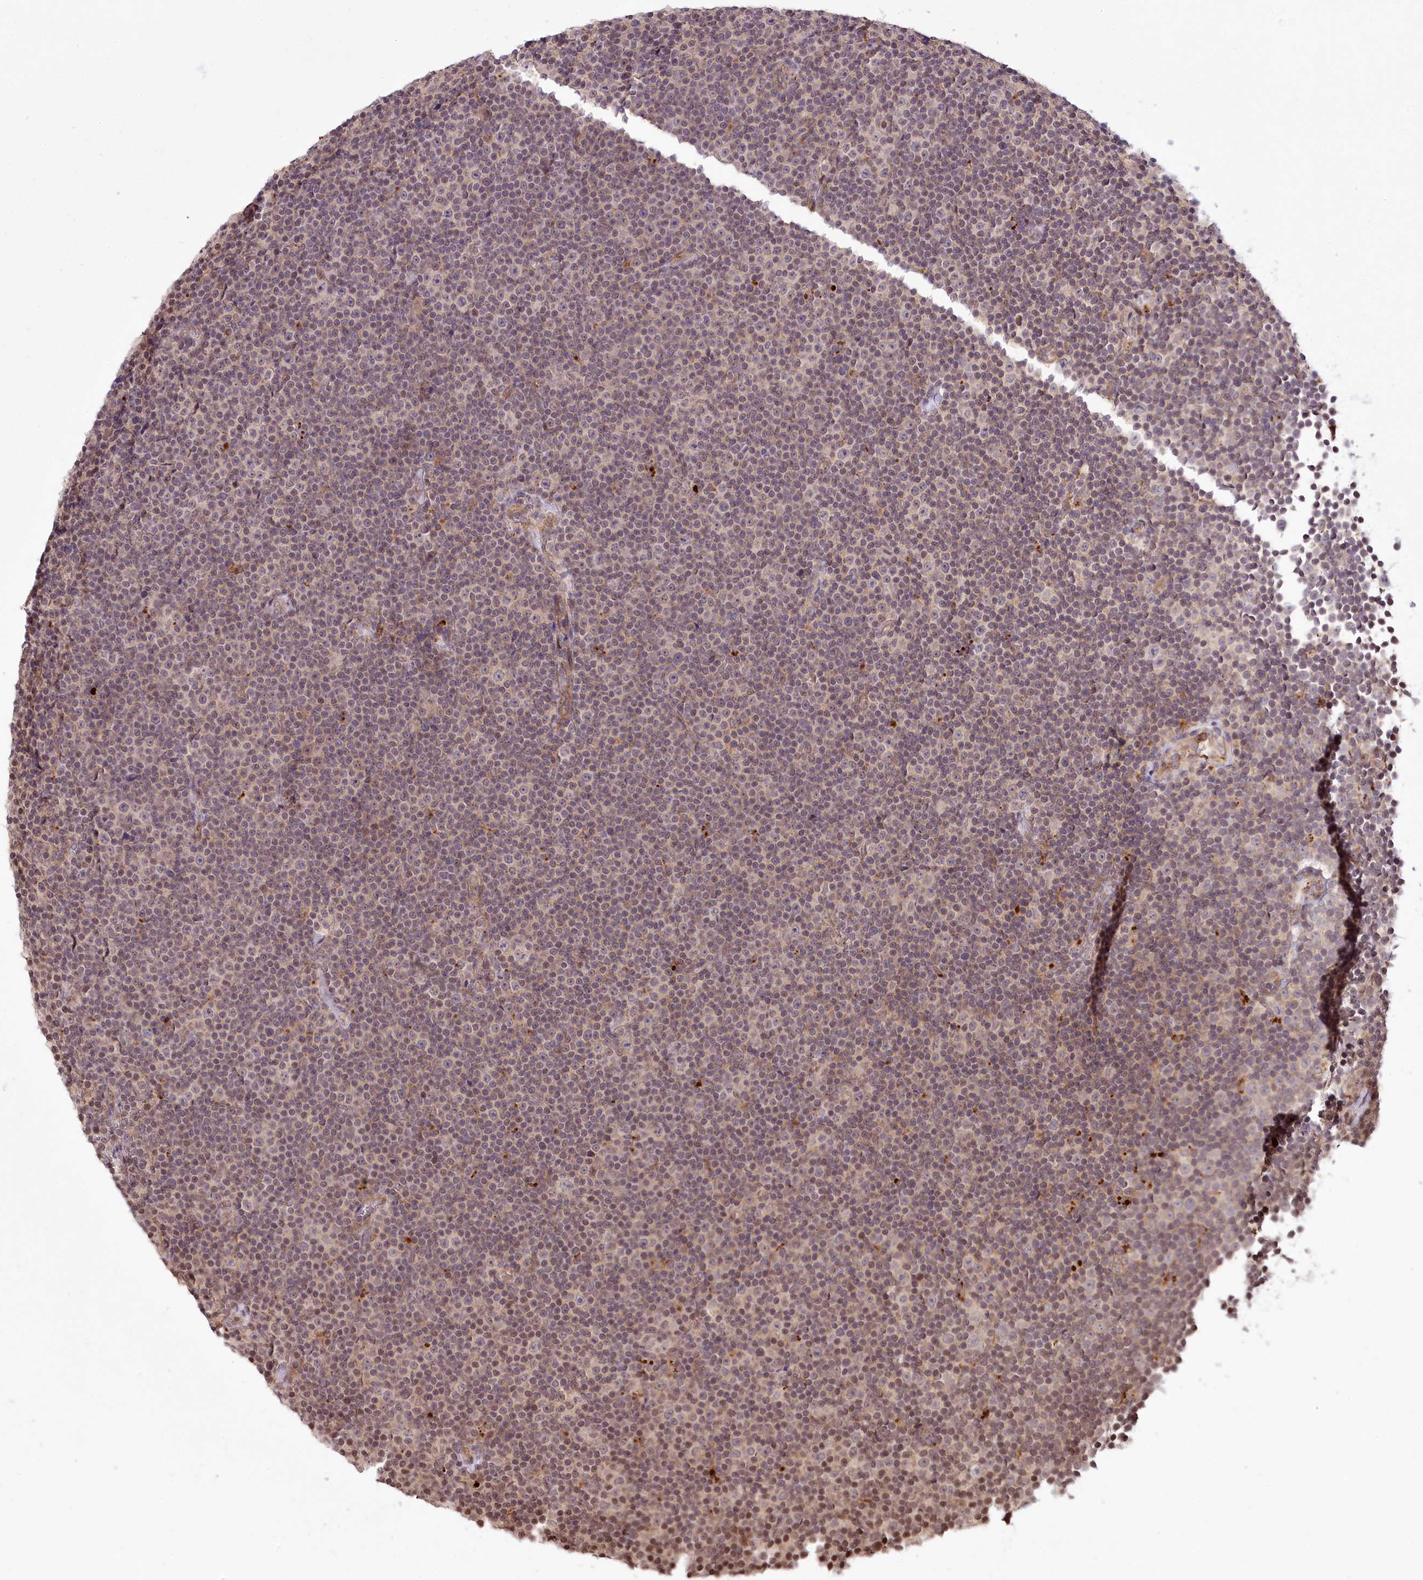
{"staining": {"intensity": "negative", "quantity": "none", "location": "none"}, "tissue": "lymphoma", "cell_type": "Tumor cells", "image_type": "cancer", "snomed": [{"axis": "morphology", "description": "Malignant lymphoma, non-Hodgkin's type, Low grade"}, {"axis": "topography", "description": "Lymph node"}], "caption": "Protein analysis of low-grade malignant lymphoma, non-Hodgkin's type reveals no significant expression in tumor cells.", "gene": "HOXC8", "patient": {"sex": "female", "age": 67}}